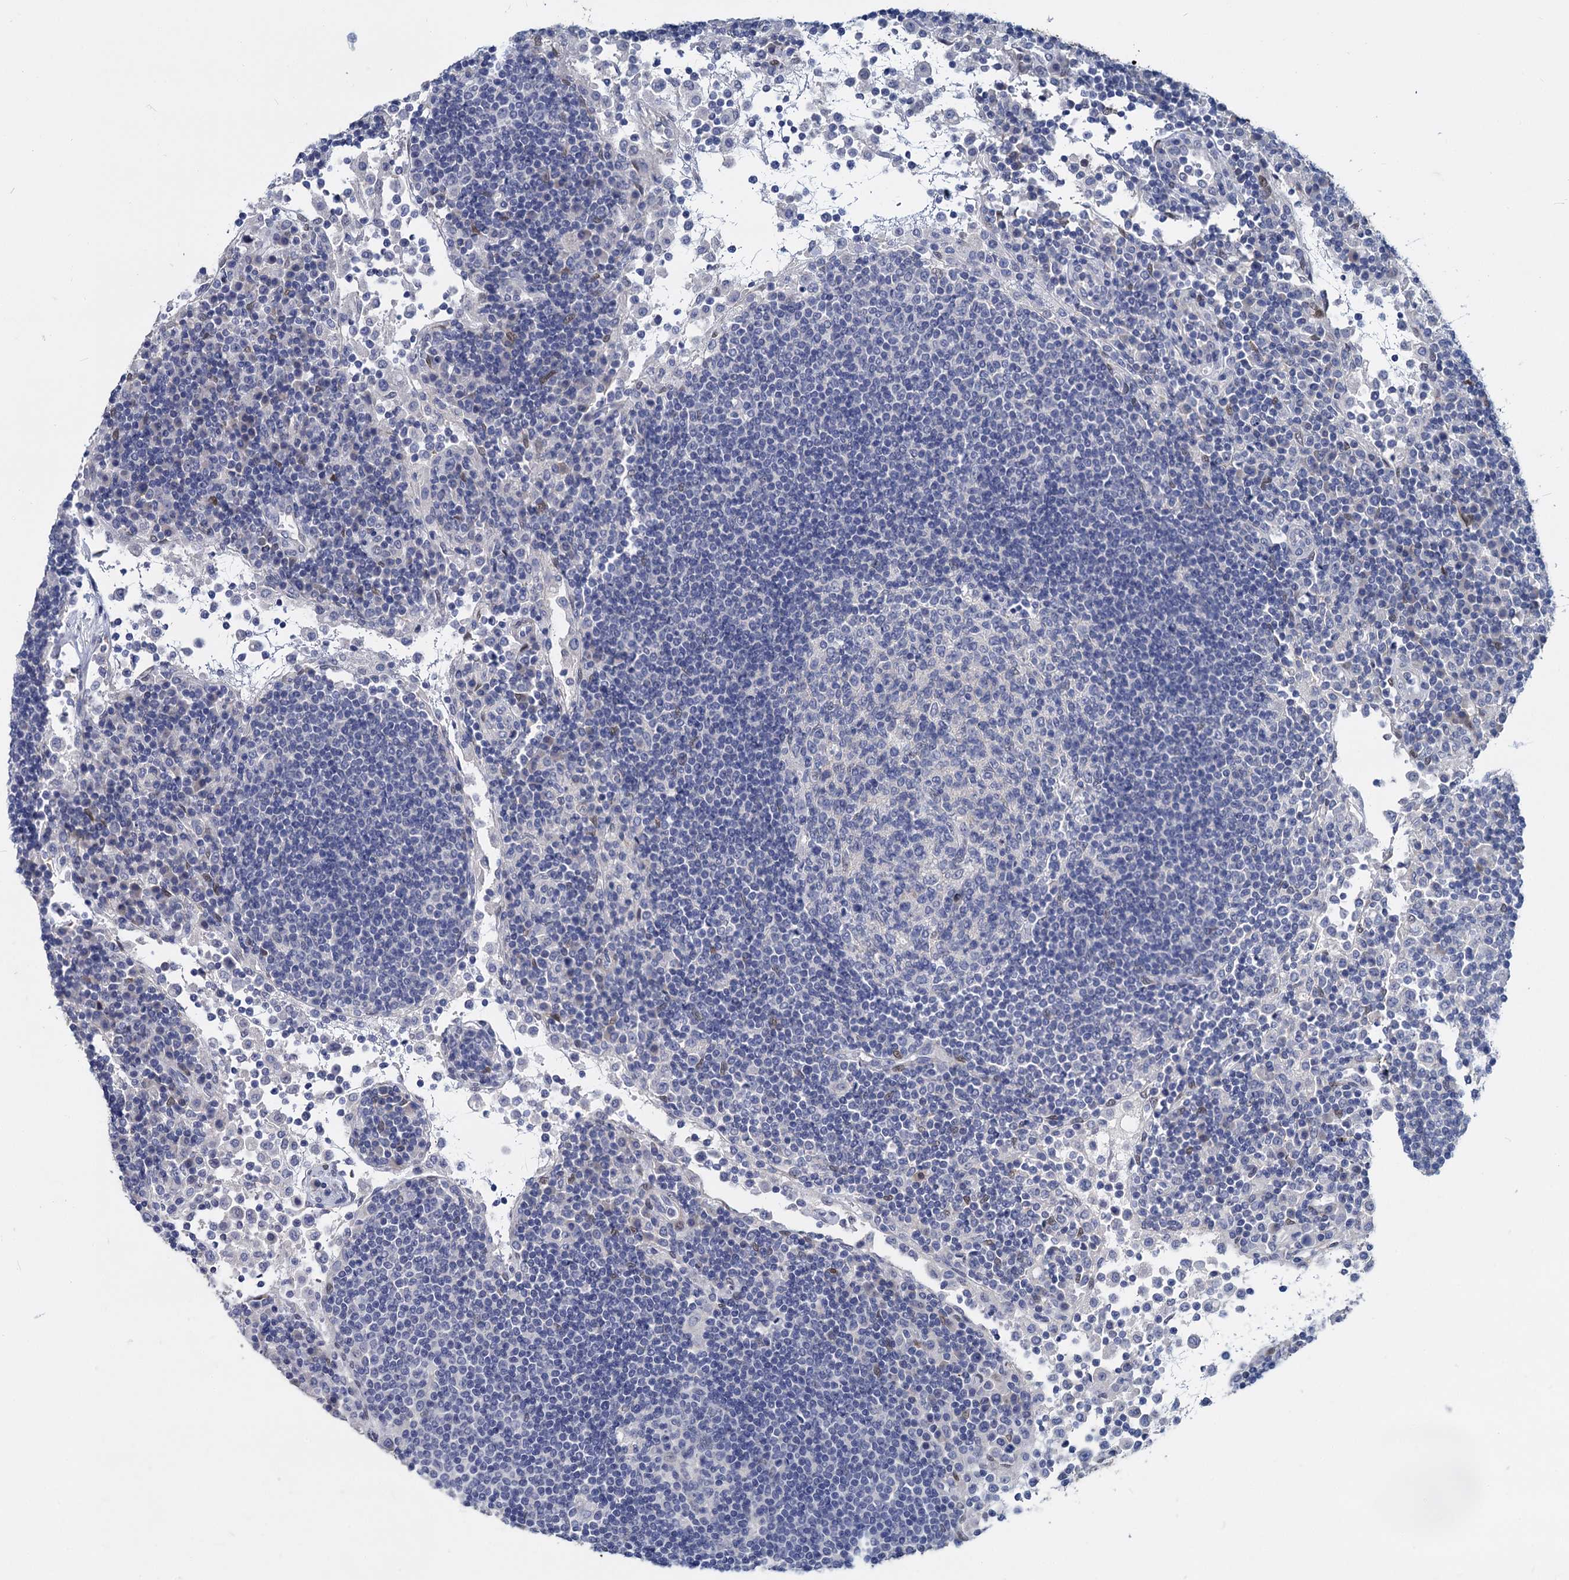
{"staining": {"intensity": "negative", "quantity": "none", "location": "none"}, "tissue": "lymph node", "cell_type": "Germinal center cells", "image_type": "normal", "snomed": [{"axis": "morphology", "description": "Normal tissue, NOS"}, {"axis": "topography", "description": "Lymph node"}], "caption": "Lymph node was stained to show a protein in brown. There is no significant staining in germinal center cells.", "gene": "GSTM3", "patient": {"sex": "female", "age": 53}}